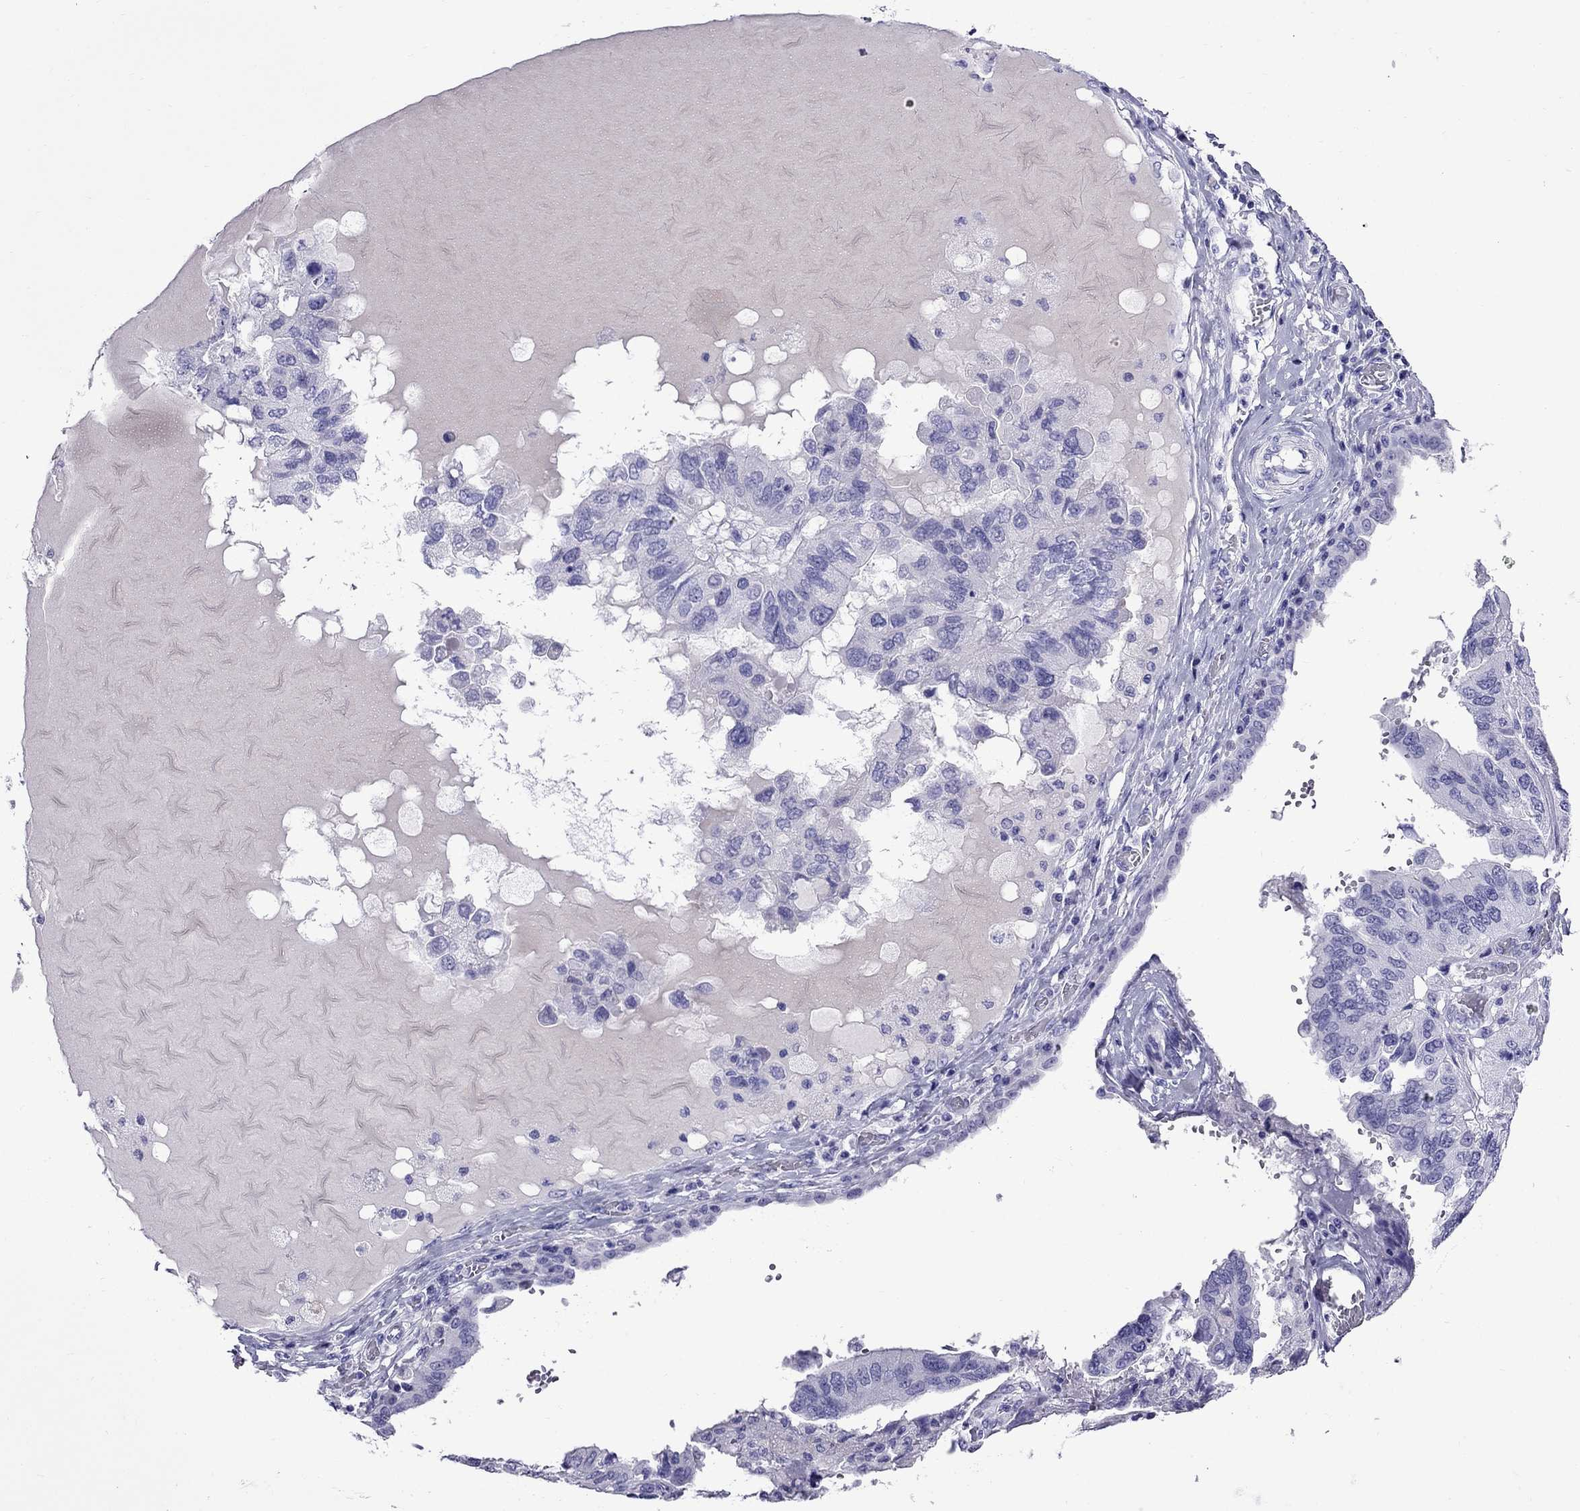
{"staining": {"intensity": "negative", "quantity": "none", "location": "none"}, "tissue": "ovarian cancer", "cell_type": "Tumor cells", "image_type": "cancer", "snomed": [{"axis": "morphology", "description": "Cystadenocarcinoma, serous, NOS"}, {"axis": "topography", "description": "Ovary"}], "caption": "DAB immunohistochemical staining of ovarian cancer (serous cystadenocarcinoma) displays no significant positivity in tumor cells.", "gene": "CRYBA1", "patient": {"sex": "female", "age": 79}}